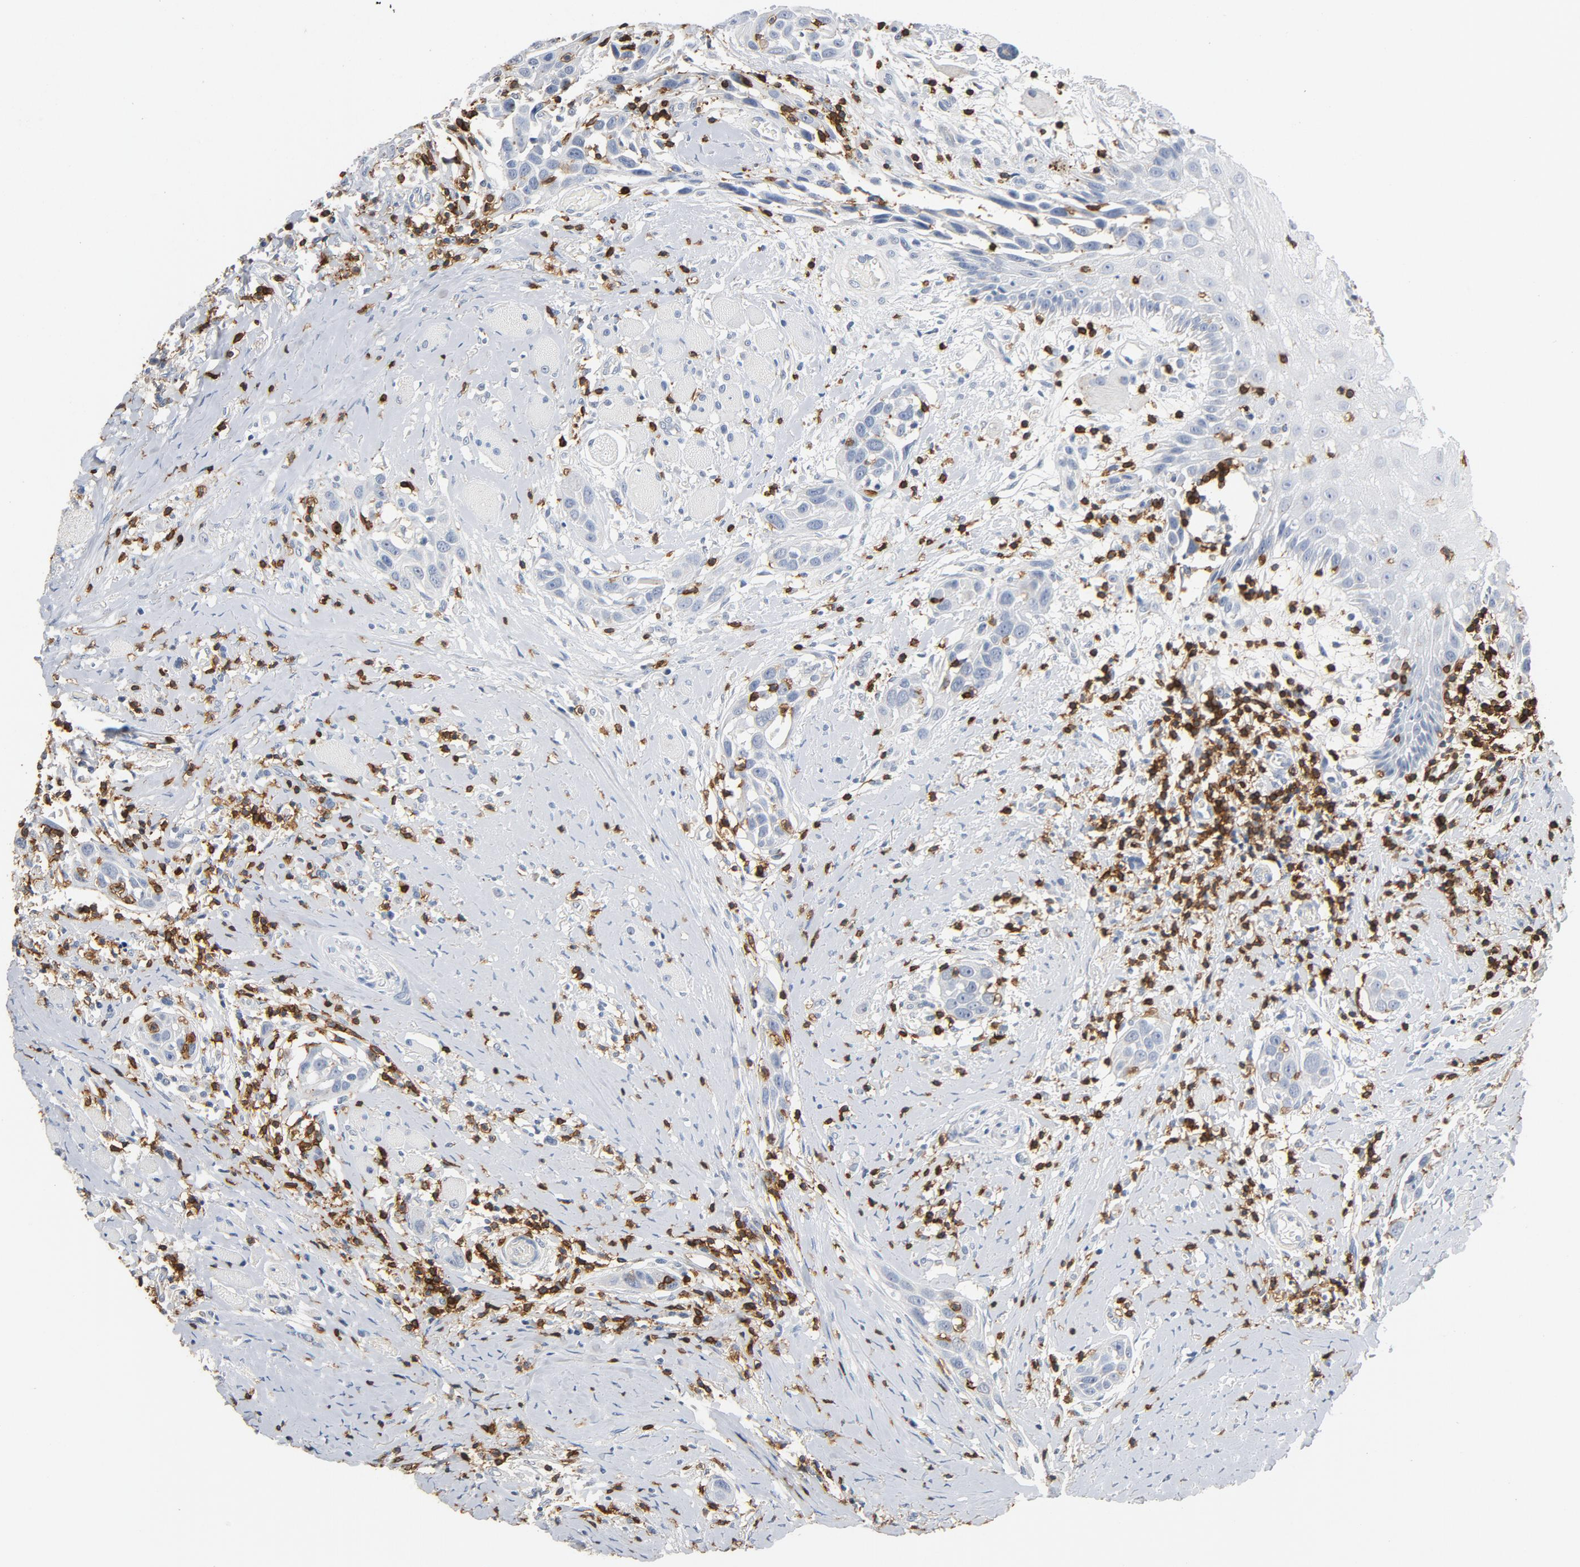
{"staining": {"intensity": "negative", "quantity": "none", "location": "none"}, "tissue": "head and neck cancer", "cell_type": "Tumor cells", "image_type": "cancer", "snomed": [{"axis": "morphology", "description": "Squamous cell carcinoma, NOS"}, {"axis": "topography", "description": "Oral tissue"}, {"axis": "topography", "description": "Head-Neck"}], "caption": "Head and neck squamous cell carcinoma was stained to show a protein in brown. There is no significant positivity in tumor cells. (DAB immunohistochemistry (IHC) visualized using brightfield microscopy, high magnification).", "gene": "CD247", "patient": {"sex": "female", "age": 50}}